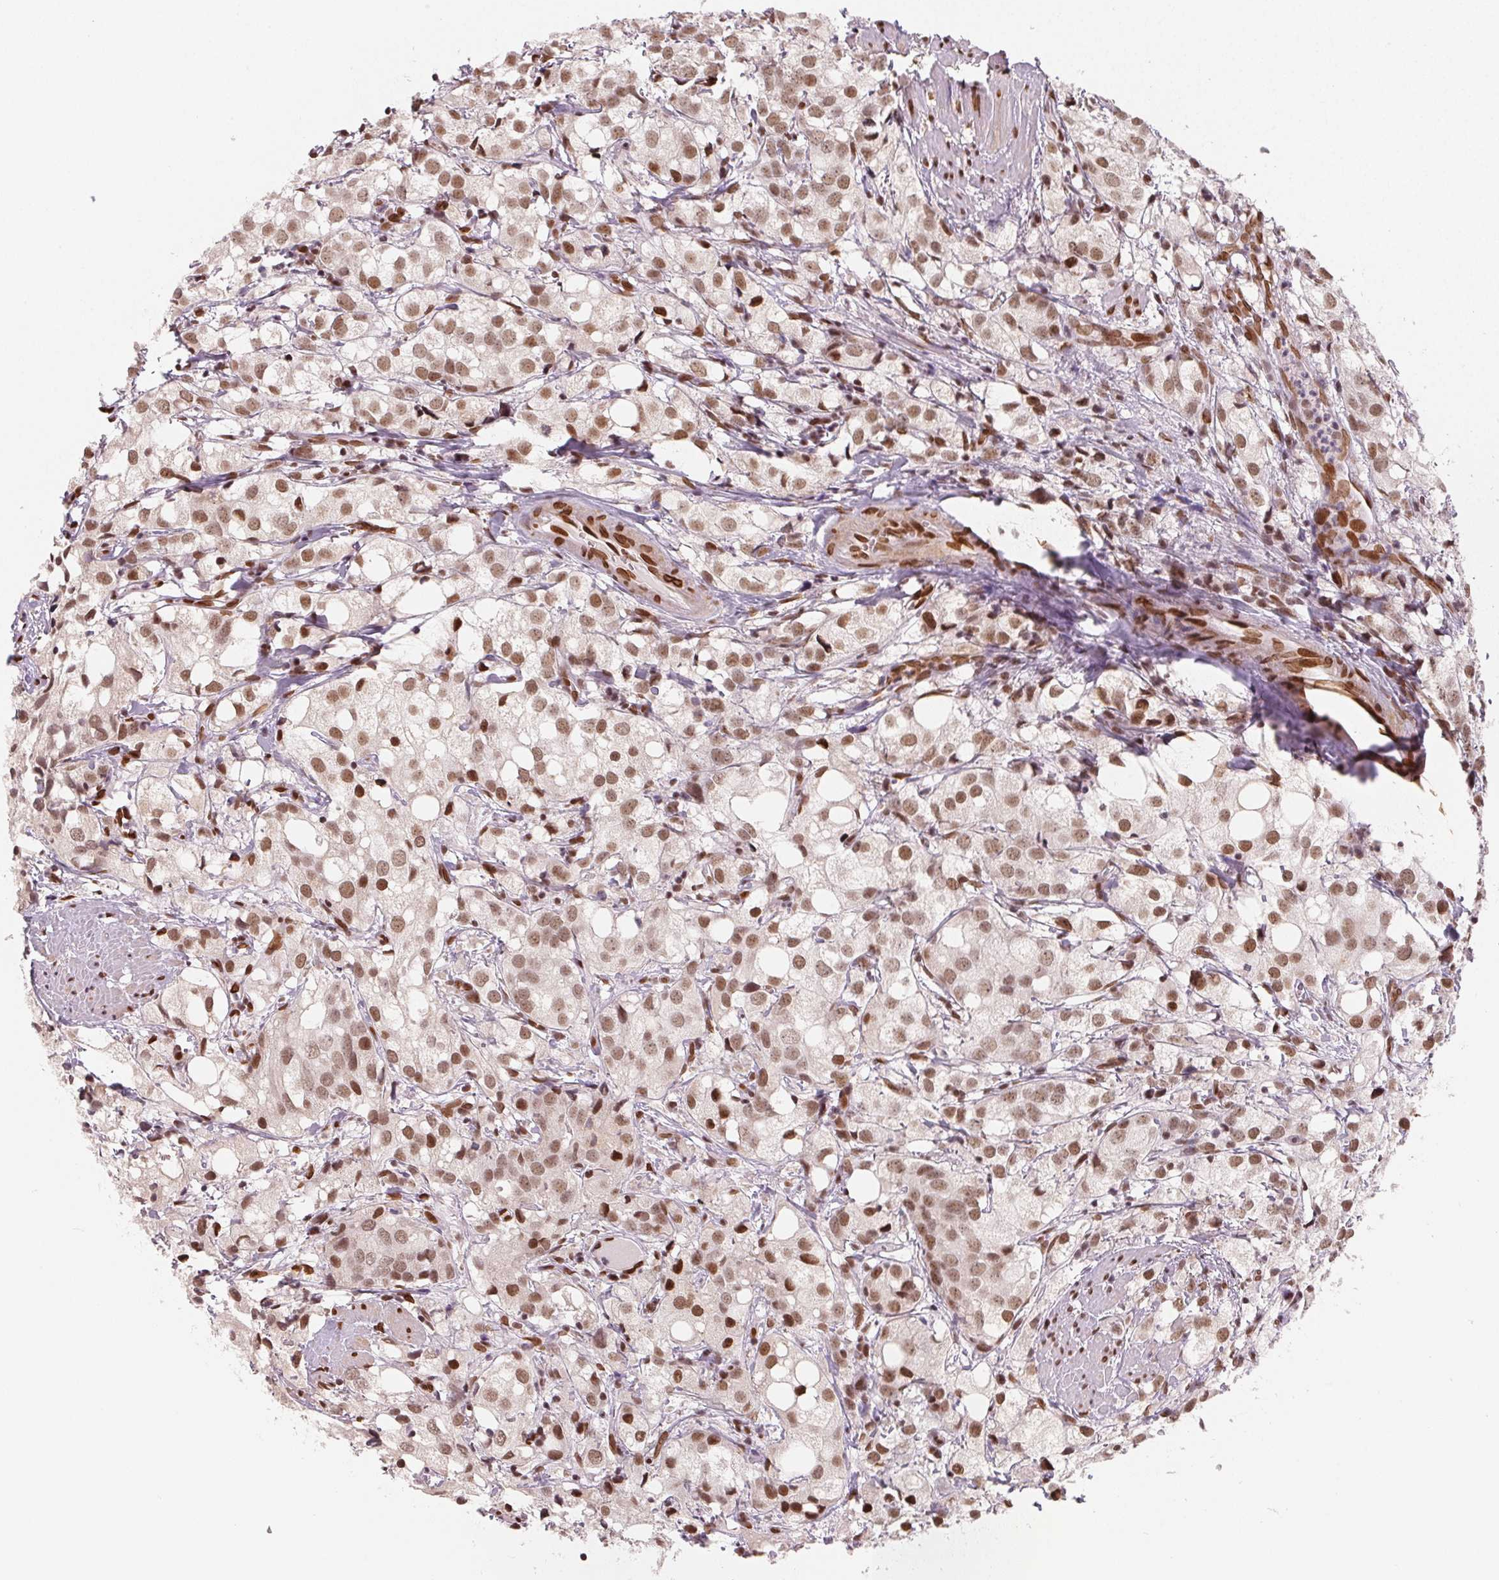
{"staining": {"intensity": "moderate", "quantity": ">75%", "location": "nuclear"}, "tissue": "prostate cancer", "cell_type": "Tumor cells", "image_type": "cancer", "snomed": [{"axis": "morphology", "description": "Adenocarcinoma, High grade"}, {"axis": "topography", "description": "Prostate"}], "caption": "Protein staining exhibits moderate nuclear staining in about >75% of tumor cells in prostate cancer.", "gene": "SAP30BP", "patient": {"sex": "male", "age": 86}}